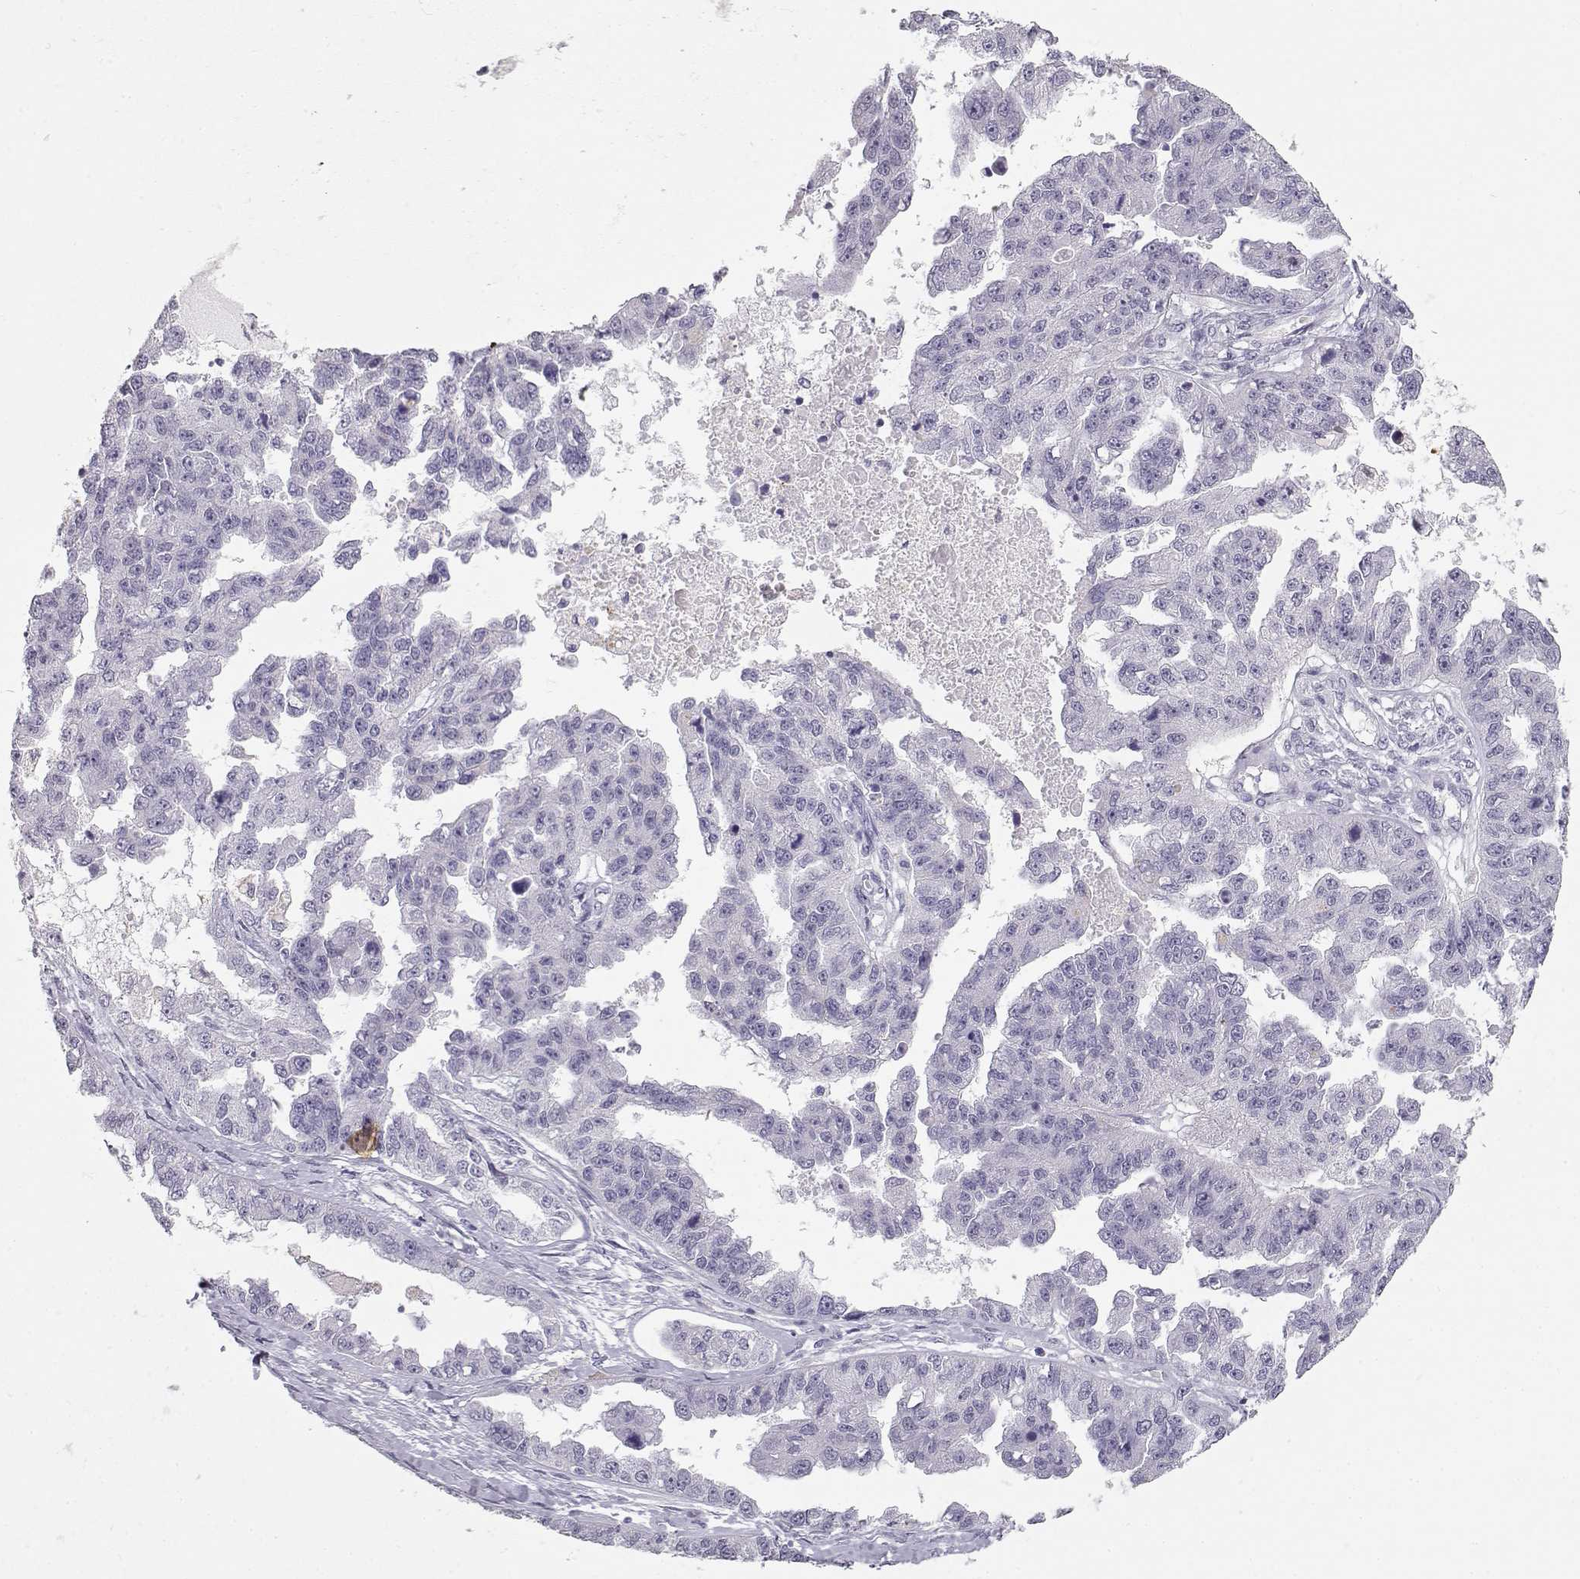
{"staining": {"intensity": "negative", "quantity": "none", "location": "none"}, "tissue": "ovarian cancer", "cell_type": "Tumor cells", "image_type": "cancer", "snomed": [{"axis": "morphology", "description": "Cystadenocarcinoma, serous, NOS"}, {"axis": "topography", "description": "Ovary"}], "caption": "IHC photomicrograph of ovarian serous cystadenocarcinoma stained for a protein (brown), which reveals no expression in tumor cells.", "gene": "NUTM1", "patient": {"sex": "female", "age": 58}}